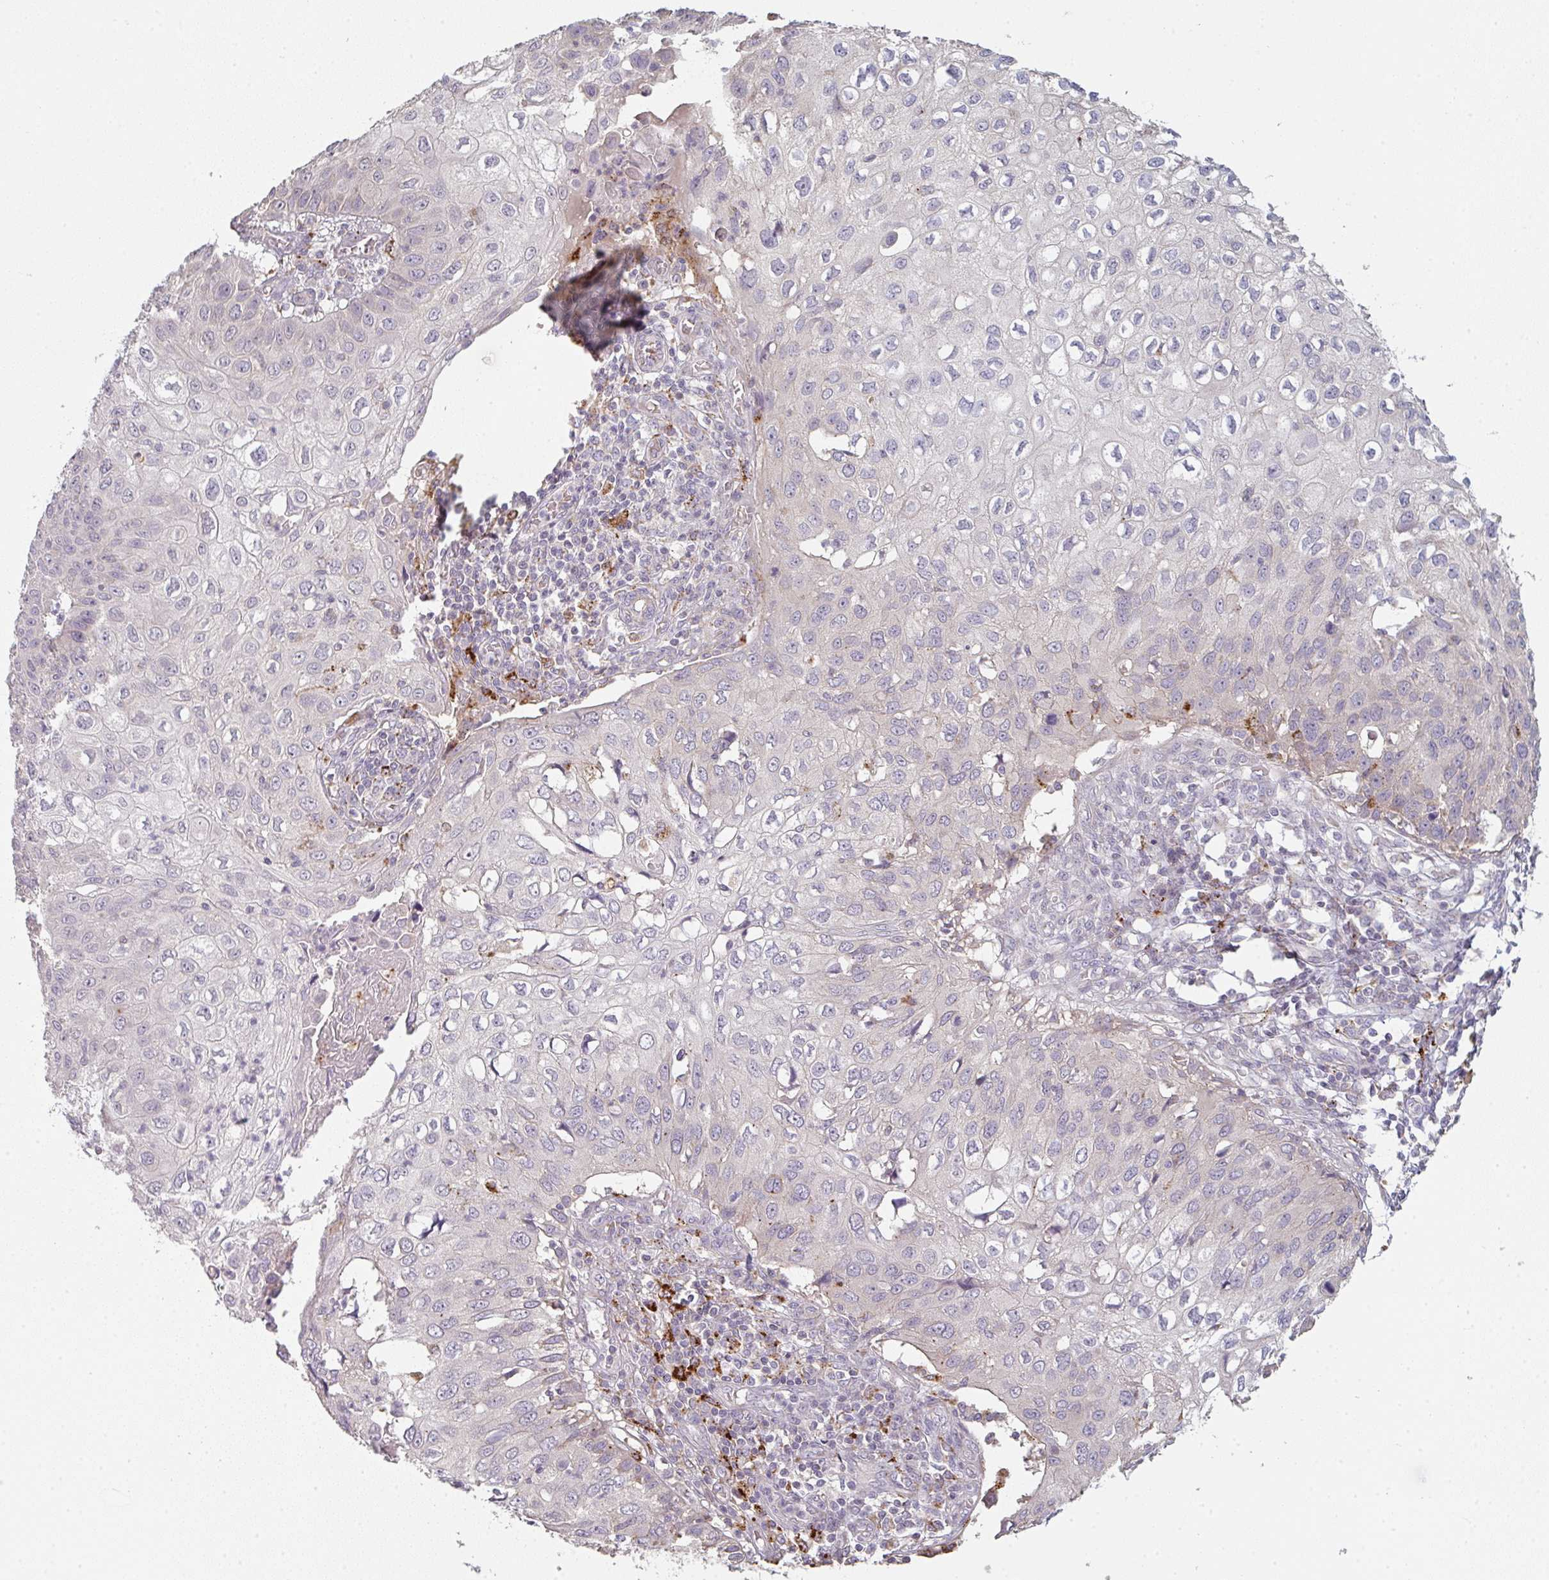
{"staining": {"intensity": "negative", "quantity": "none", "location": "none"}, "tissue": "skin cancer", "cell_type": "Tumor cells", "image_type": "cancer", "snomed": [{"axis": "morphology", "description": "Squamous cell carcinoma, NOS"}, {"axis": "topography", "description": "Skin"}], "caption": "Immunohistochemistry (IHC) image of squamous cell carcinoma (skin) stained for a protein (brown), which demonstrates no staining in tumor cells.", "gene": "TMEM237", "patient": {"sex": "male", "age": 87}}